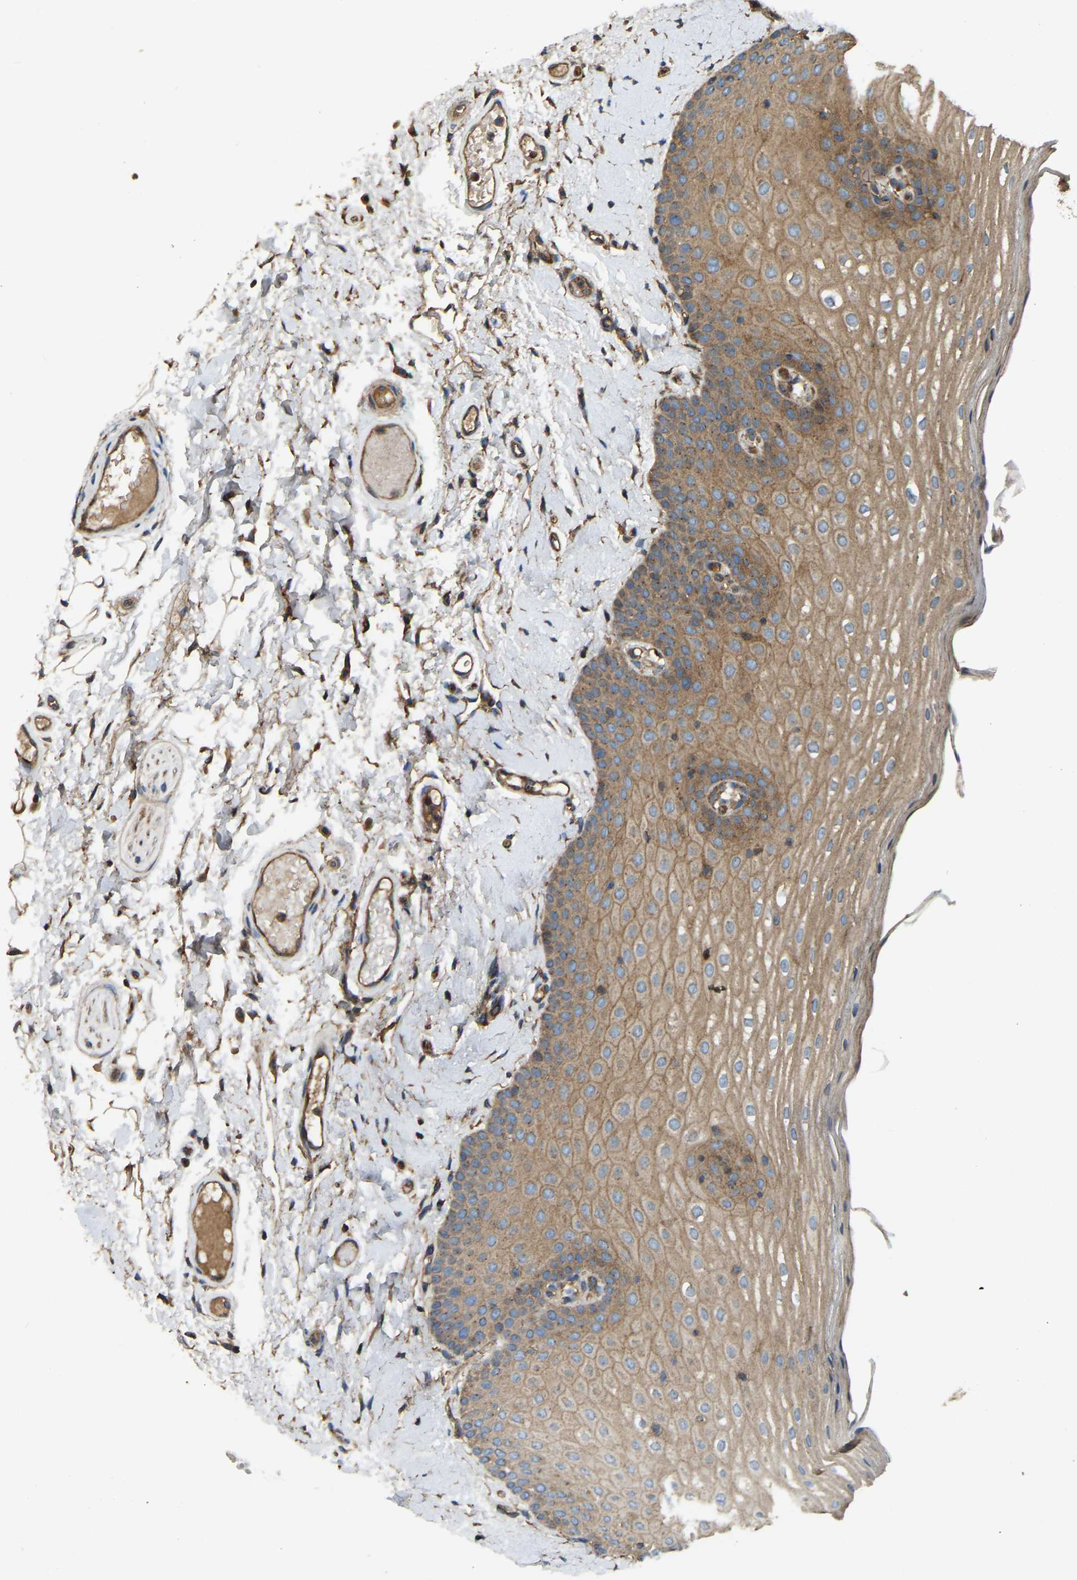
{"staining": {"intensity": "moderate", "quantity": ">75%", "location": "cytoplasmic/membranous"}, "tissue": "oral mucosa", "cell_type": "Squamous epithelial cells", "image_type": "normal", "snomed": [{"axis": "morphology", "description": "Normal tissue, NOS"}, {"axis": "topography", "description": "Skin"}, {"axis": "topography", "description": "Oral tissue"}], "caption": "Immunohistochemical staining of unremarkable human oral mucosa reveals medium levels of moderate cytoplasmic/membranous positivity in about >75% of squamous epithelial cells. (Stains: DAB in brown, nuclei in blue, Microscopy: brightfield microscopy at high magnification).", "gene": "SAMD9L", "patient": {"sex": "male", "age": 84}}